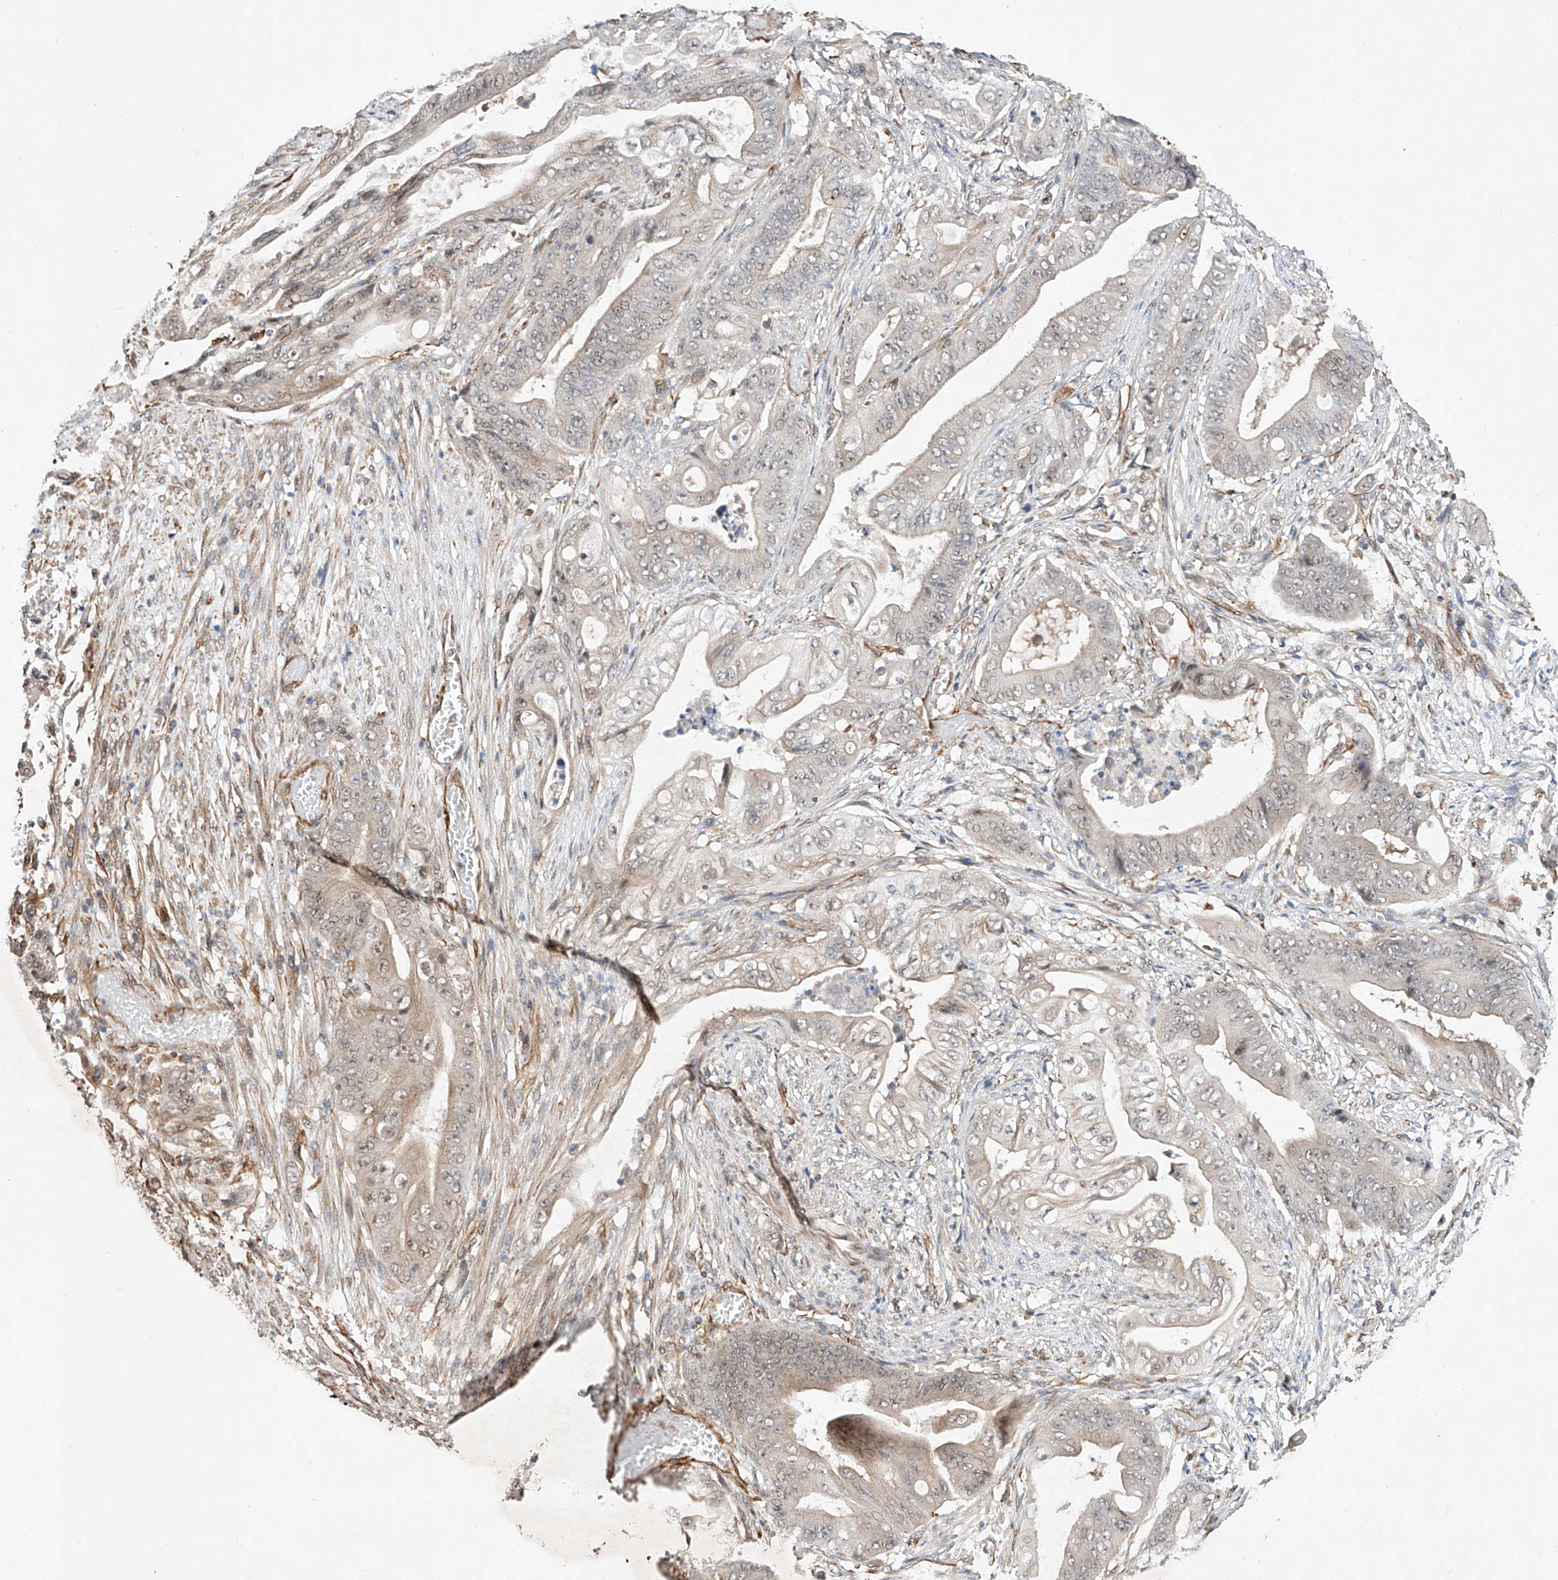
{"staining": {"intensity": "weak", "quantity": "<25%", "location": "cytoplasmic/membranous,nuclear"}, "tissue": "stomach cancer", "cell_type": "Tumor cells", "image_type": "cancer", "snomed": [{"axis": "morphology", "description": "Adenocarcinoma, NOS"}, {"axis": "topography", "description": "Stomach"}], "caption": "Tumor cells show no significant staining in stomach adenocarcinoma.", "gene": "AMD1", "patient": {"sex": "female", "age": 73}}